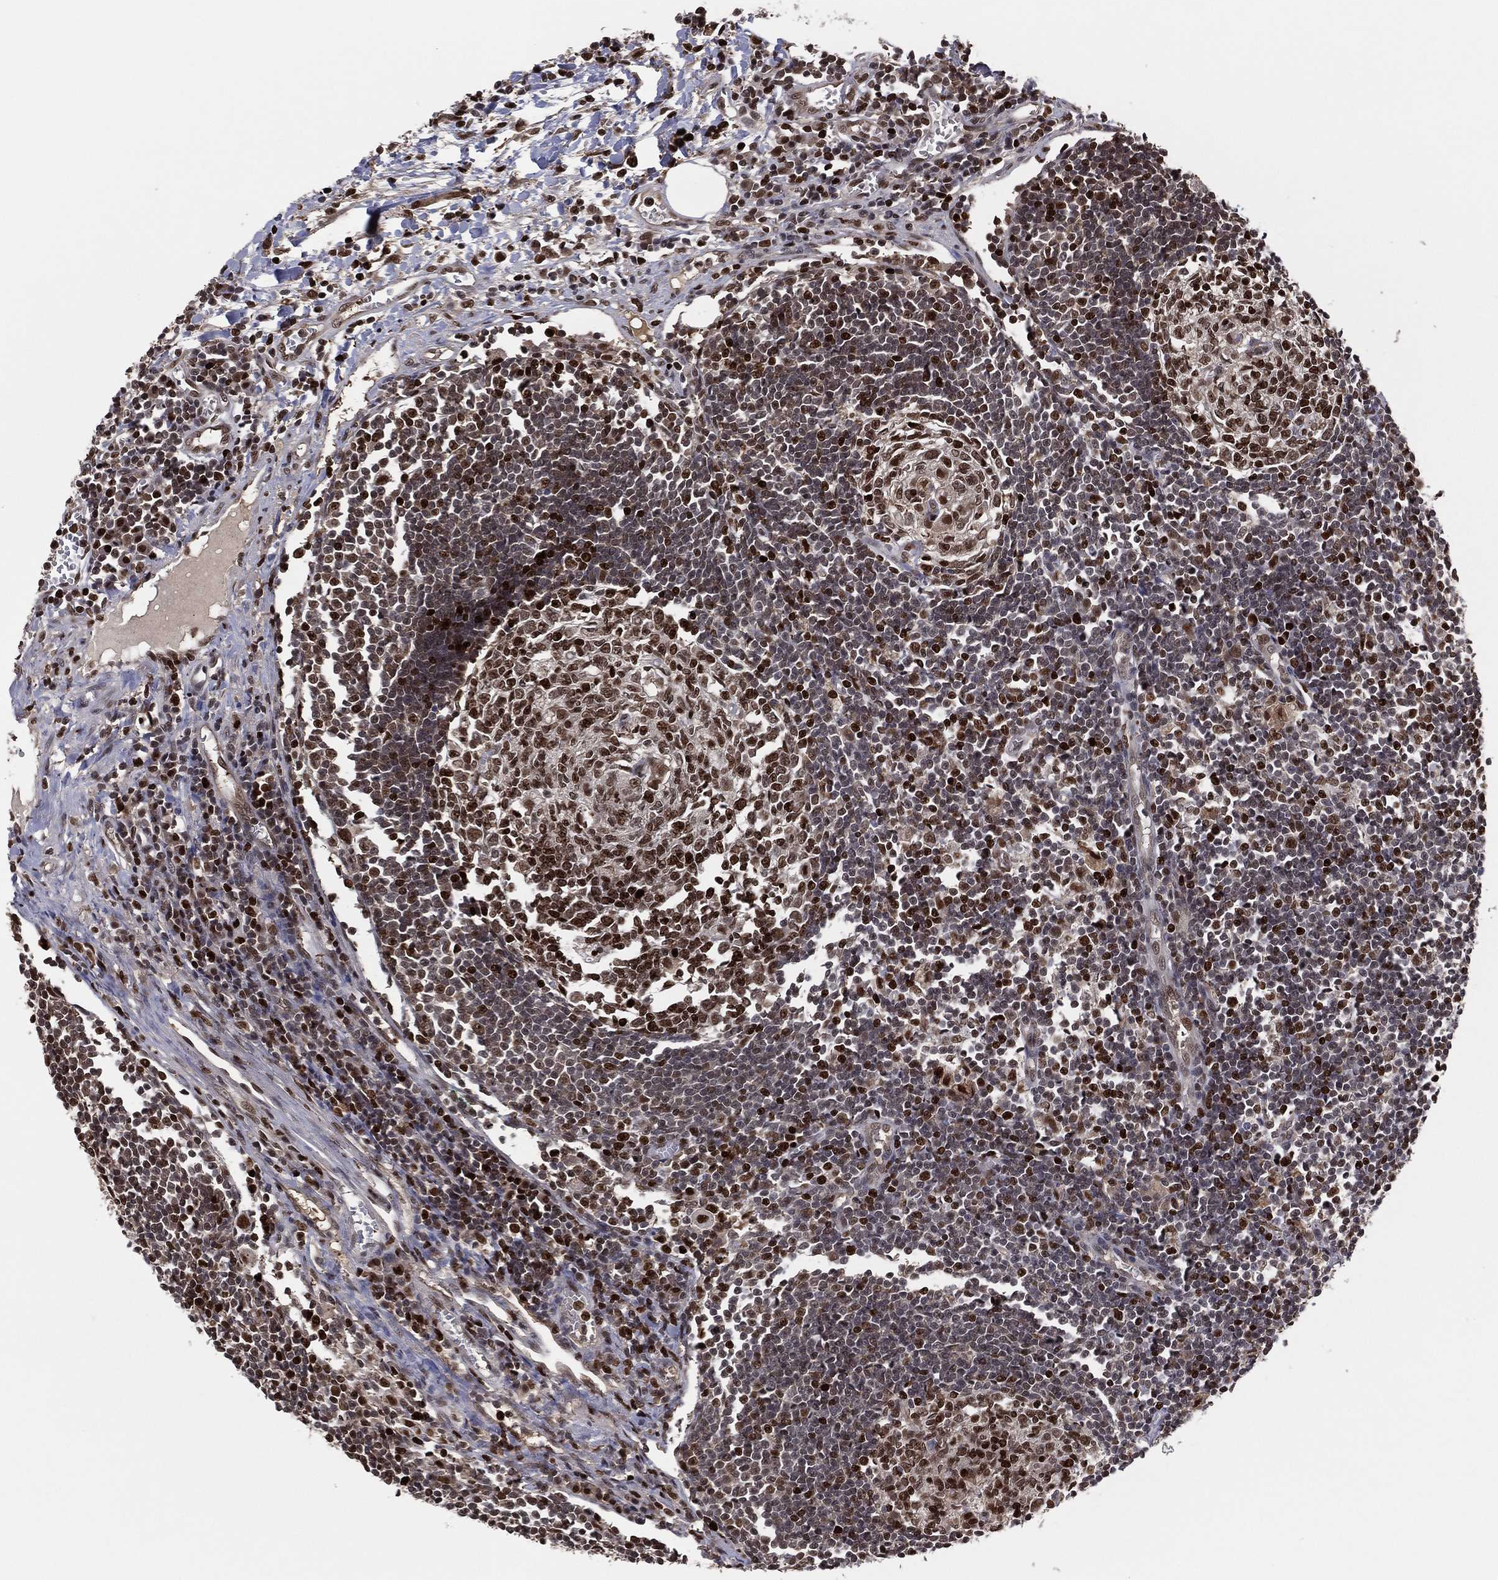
{"staining": {"intensity": "strong", "quantity": ">75%", "location": "nuclear"}, "tissue": "lymph node", "cell_type": "Germinal center cells", "image_type": "normal", "snomed": [{"axis": "morphology", "description": "Normal tissue, NOS"}, {"axis": "morphology", "description": "Adenocarcinoma, NOS"}, {"axis": "topography", "description": "Lymph node"}, {"axis": "topography", "description": "Pancreas"}], "caption": "A brown stain highlights strong nuclear positivity of a protein in germinal center cells of unremarkable lymph node. The protein is shown in brown color, while the nuclei are stained blue.", "gene": "PSMA1", "patient": {"sex": "female", "age": 58}}